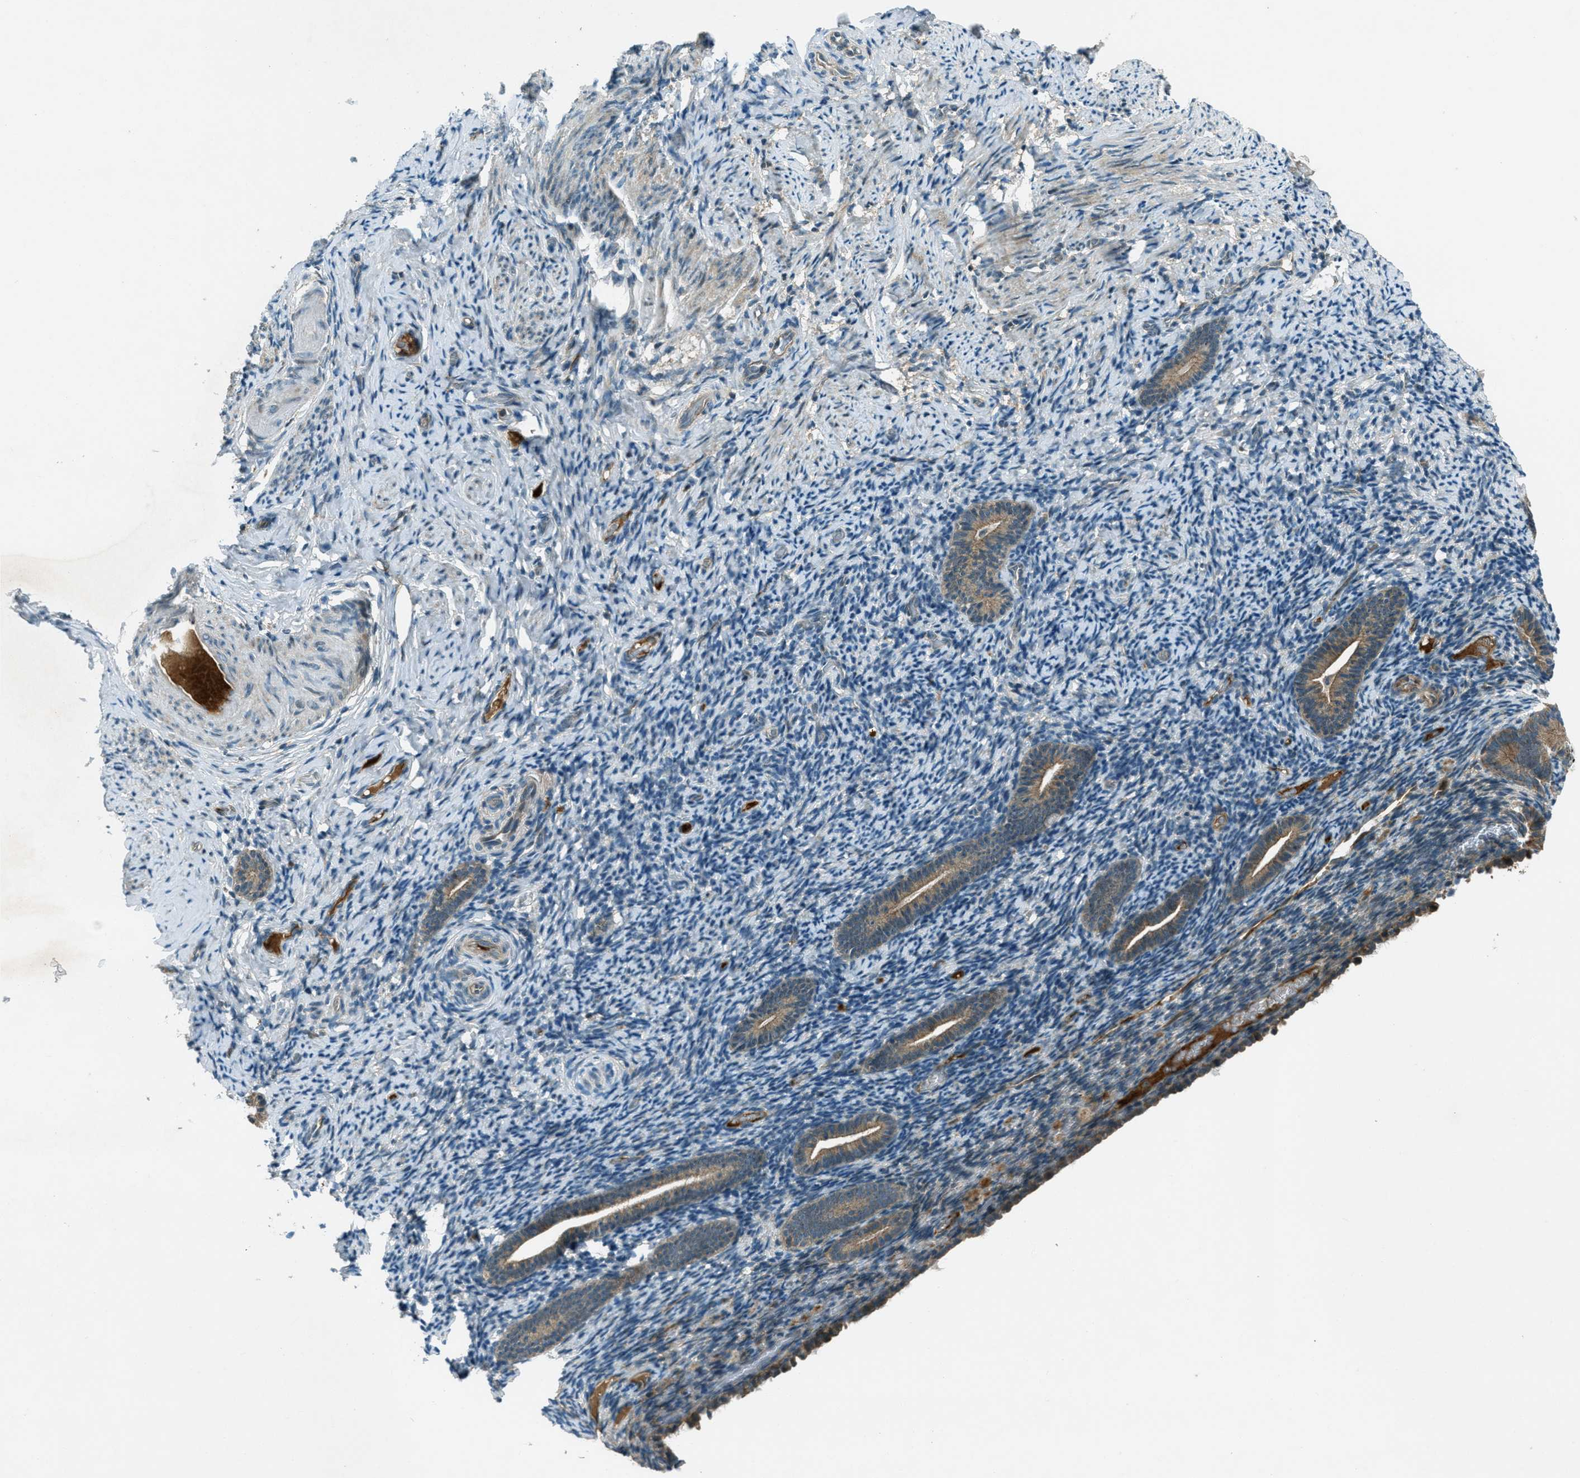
{"staining": {"intensity": "negative", "quantity": "none", "location": "none"}, "tissue": "endometrium", "cell_type": "Cells in endometrial stroma", "image_type": "normal", "snomed": [{"axis": "morphology", "description": "Normal tissue, NOS"}, {"axis": "topography", "description": "Endometrium"}], "caption": "High magnification brightfield microscopy of benign endometrium stained with DAB (brown) and counterstained with hematoxylin (blue): cells in endometrial stroma show no significant positivity. Brightfield microscopy of immunohistochemistry stained with DAB (brown) and hematoxylin (blue), captured at high magnification.", "gene": "STK11", "patient": {"sex": "female", "age": 51}}